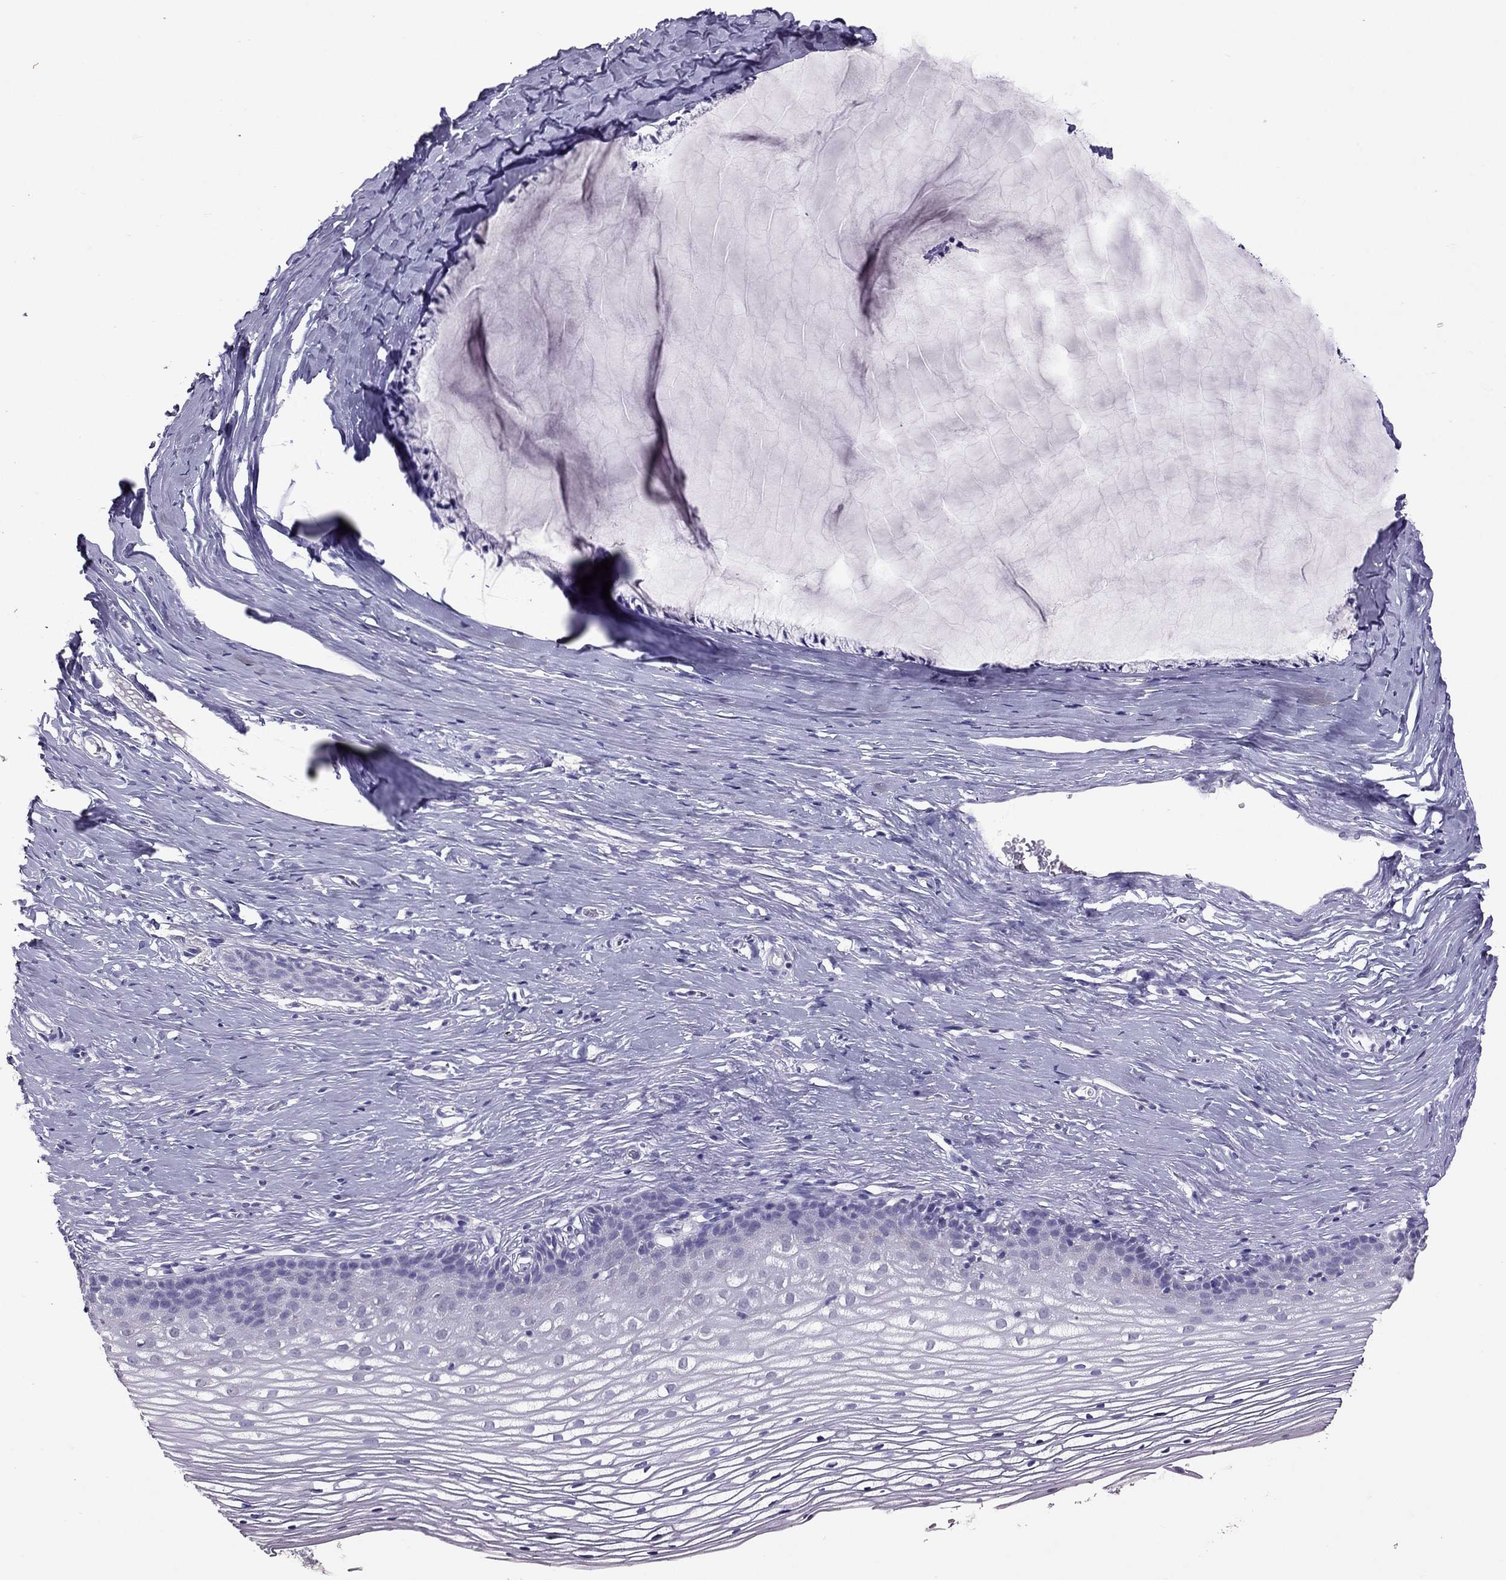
{"staining": {"intensity": "negative", "quantity": "none", "location": "none"}, "tissue": "cervix", "cell_type": "Glandular cells", "image_type": "normal", "snomed": [{"axis": "morphology", "description": "Normal tissue, NOS"}, {"axis": "topography", "description": "Cervix"}], "caption": "An immunohistochemistry photomicrograph of benign cervix is shown. There is no staining in glandular cells of cervix.", "gene": "PSMB11", "patient": {"sex": "female", "age": 40}}